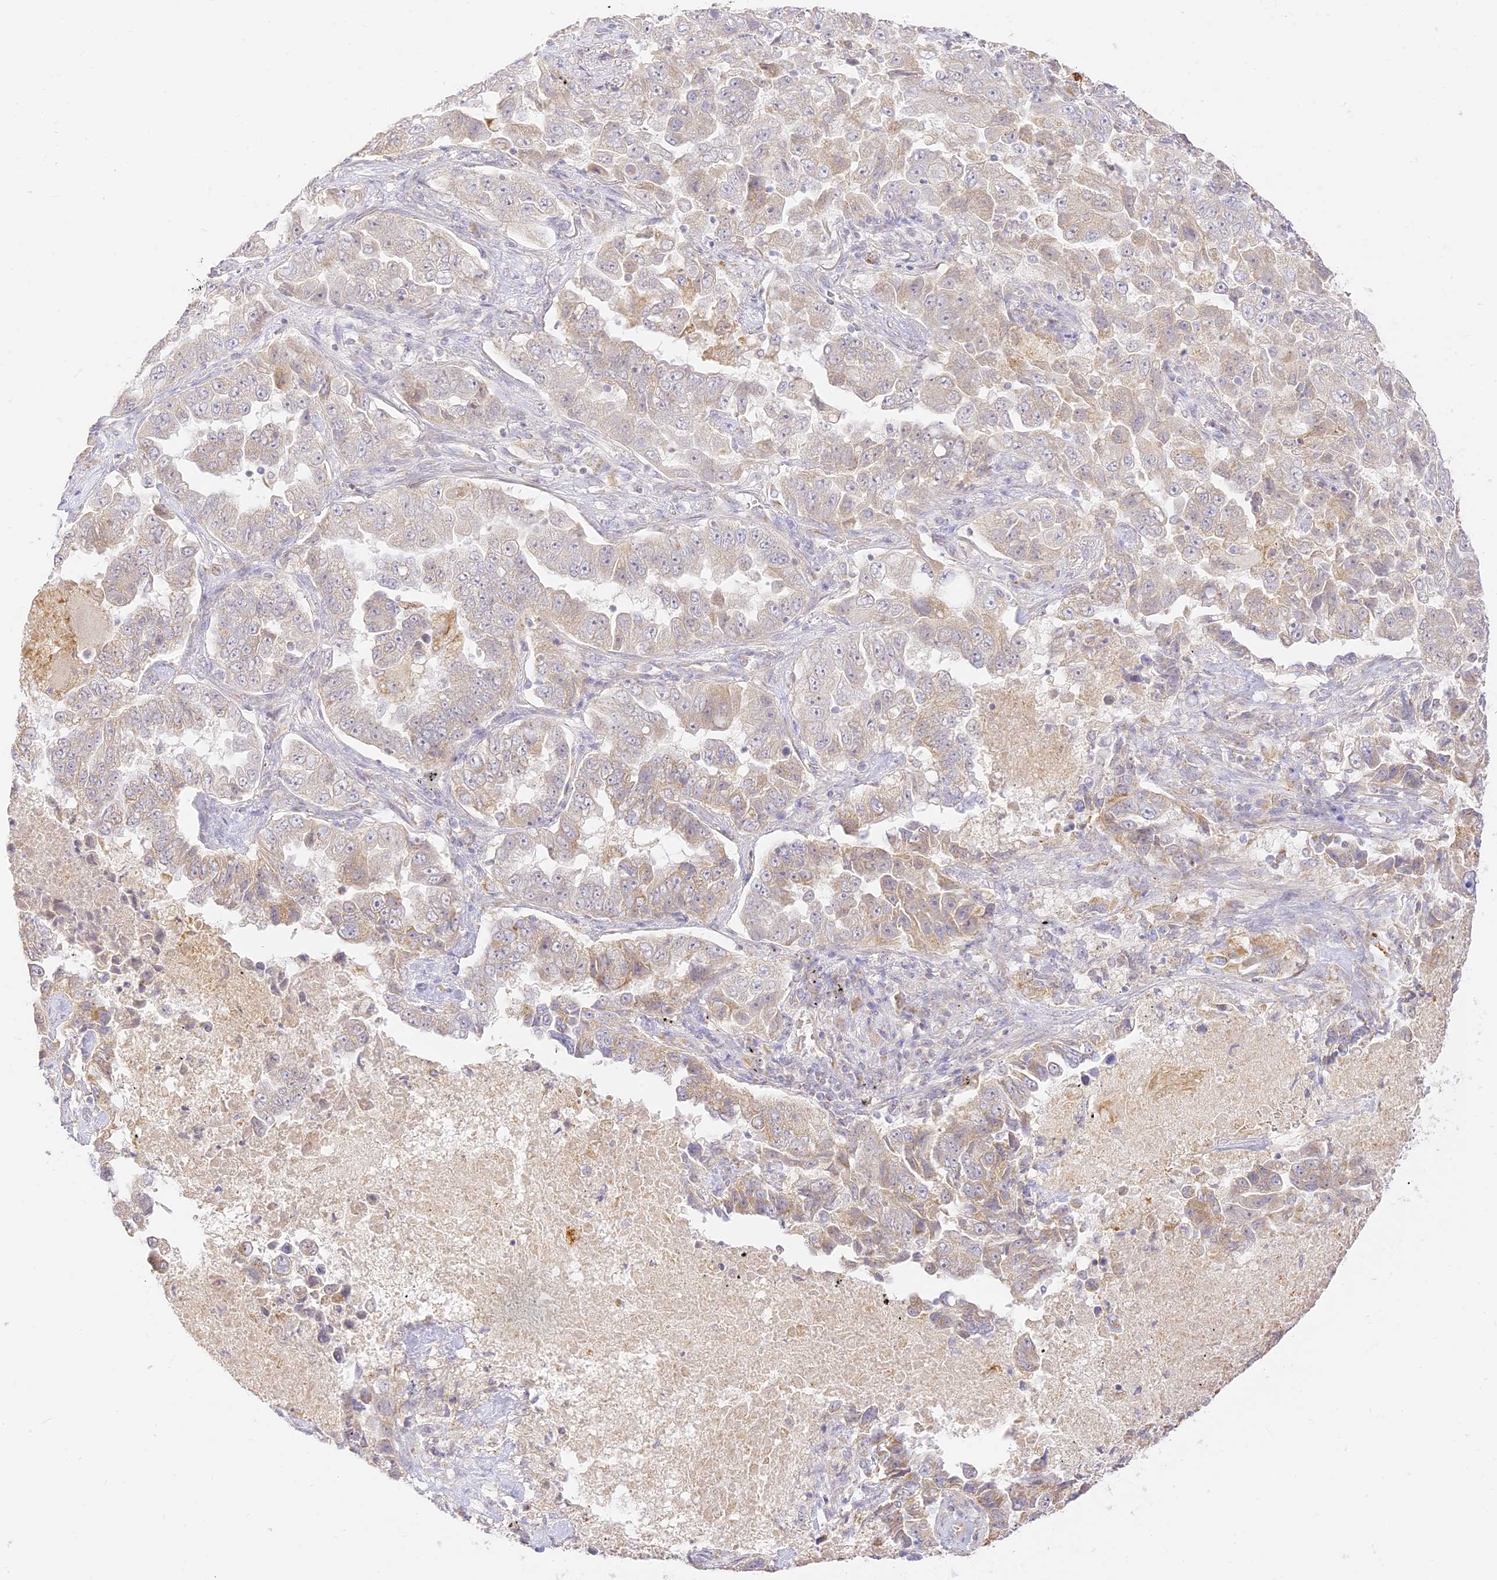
{"staining": {"intensity": "weak", "quantity": "<25%", "location": "cytoplasmic/membranous"}, "tissue": "lung cancer", "cell_type": "Tumor cells", "image_type": "cancer", "snomed": [{"axis": "morphology", "description": "Adenocarcinoma, NOS"}, {"axis": "topography", "description": "Lung"}], "caption": "The immunohistochemistry (IHC) micrograph has no significant expression in tumor cells of lung adenocarcinoma tissue.", "gene": "LRRC15", "patient": {"sex": "female", "age": 51}}